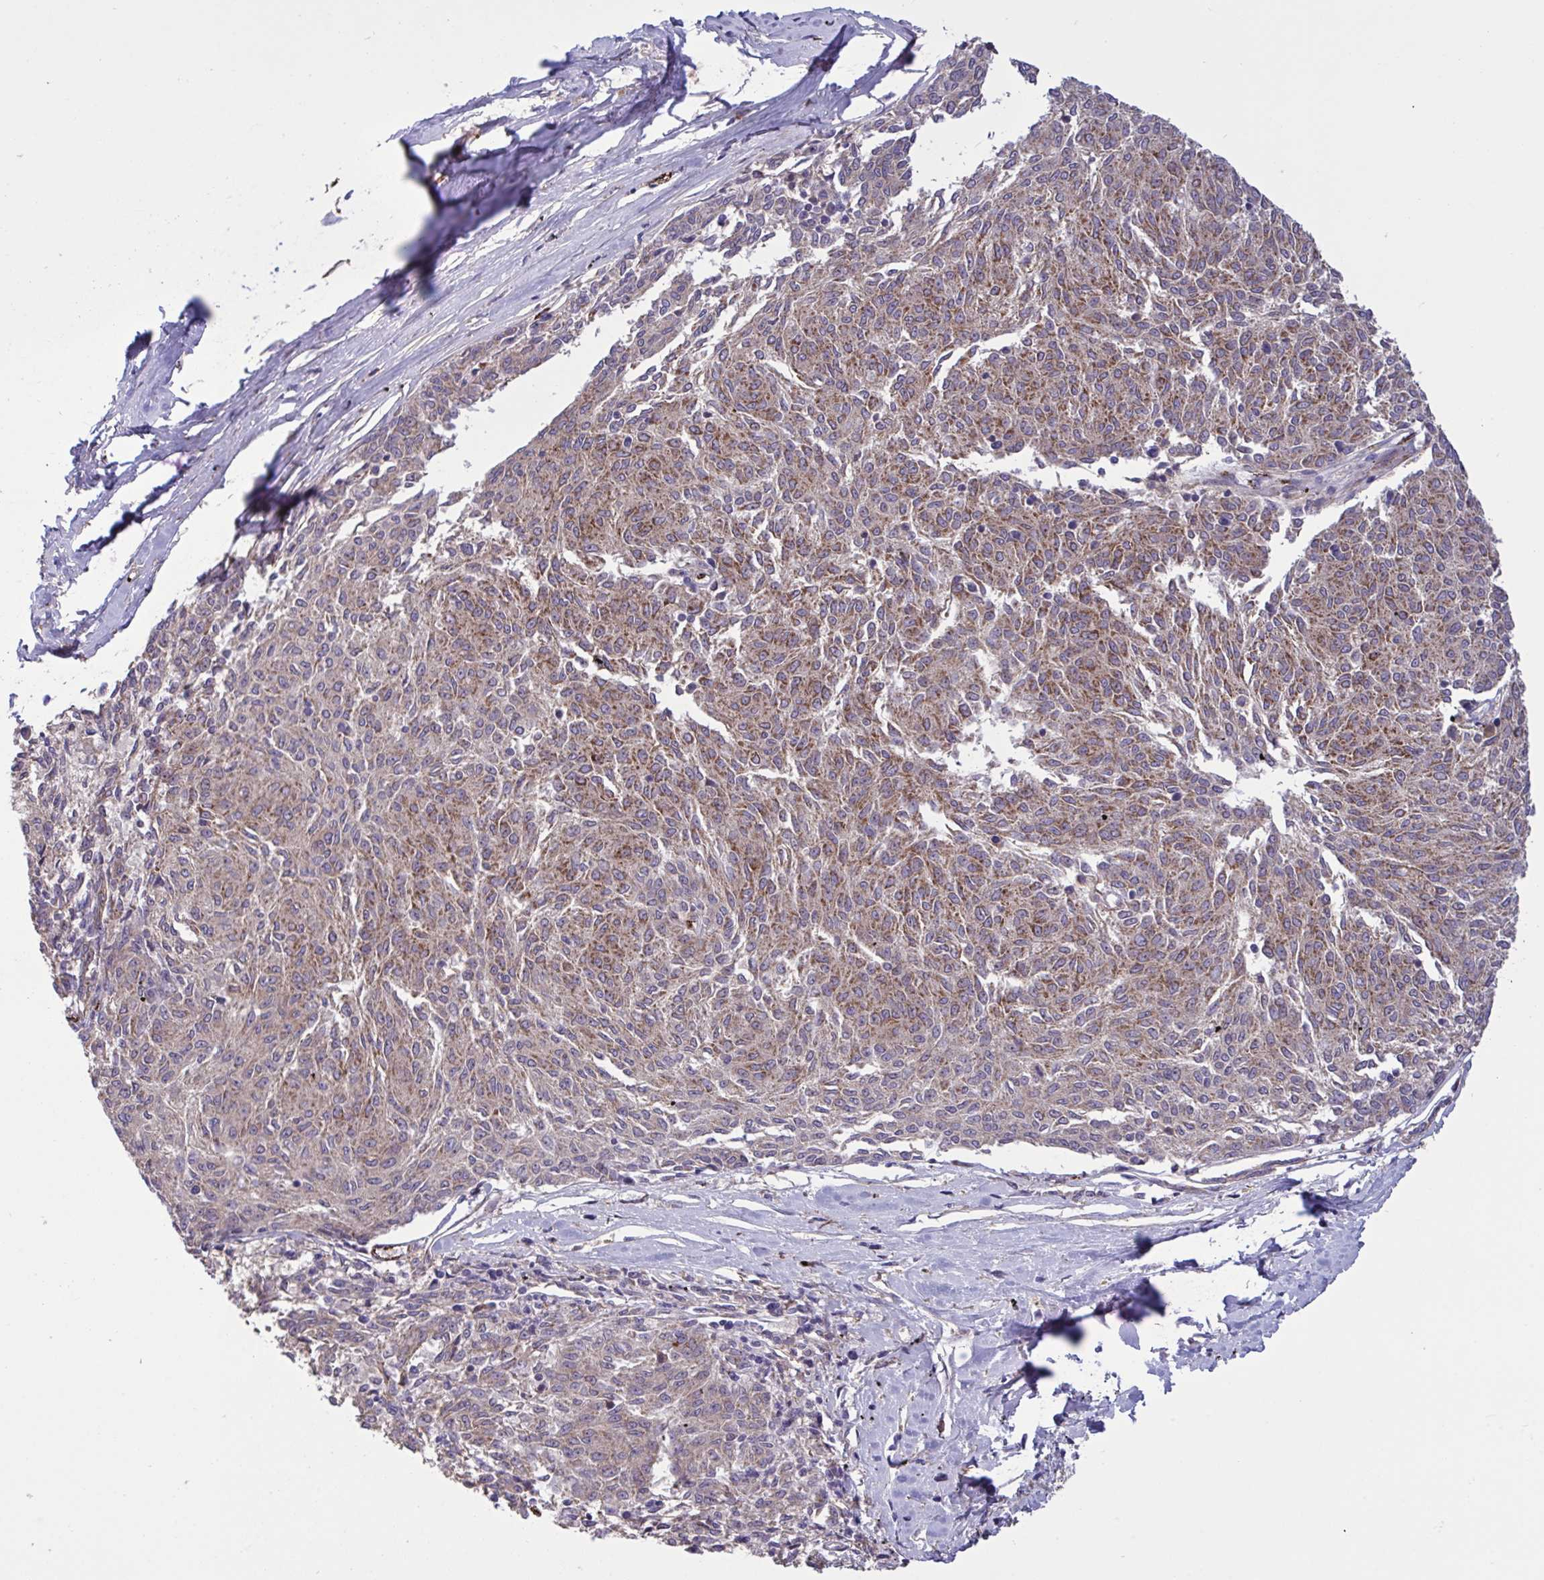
{"staining": {"intensity": "moderate", "quantity": ">75%", "location": "cytoplasmic/membranous"}, "tissue": "melanoma", "cell_type": "Tumor cells", "image_type": "cancer", "snomed": [{"axis": "morphology", "description": "Malignant melanoma, NOS"}, {"axis": "topography", "description": "Skin"}], "caption": "About >75% of tumor cells in human malignant melanoma show moderate cytoplasmic/membranous protein staining as visualized by brown immunohistochemical staining.", "gene": "CD101", "patient": {"sex": "female", "age": 72}}